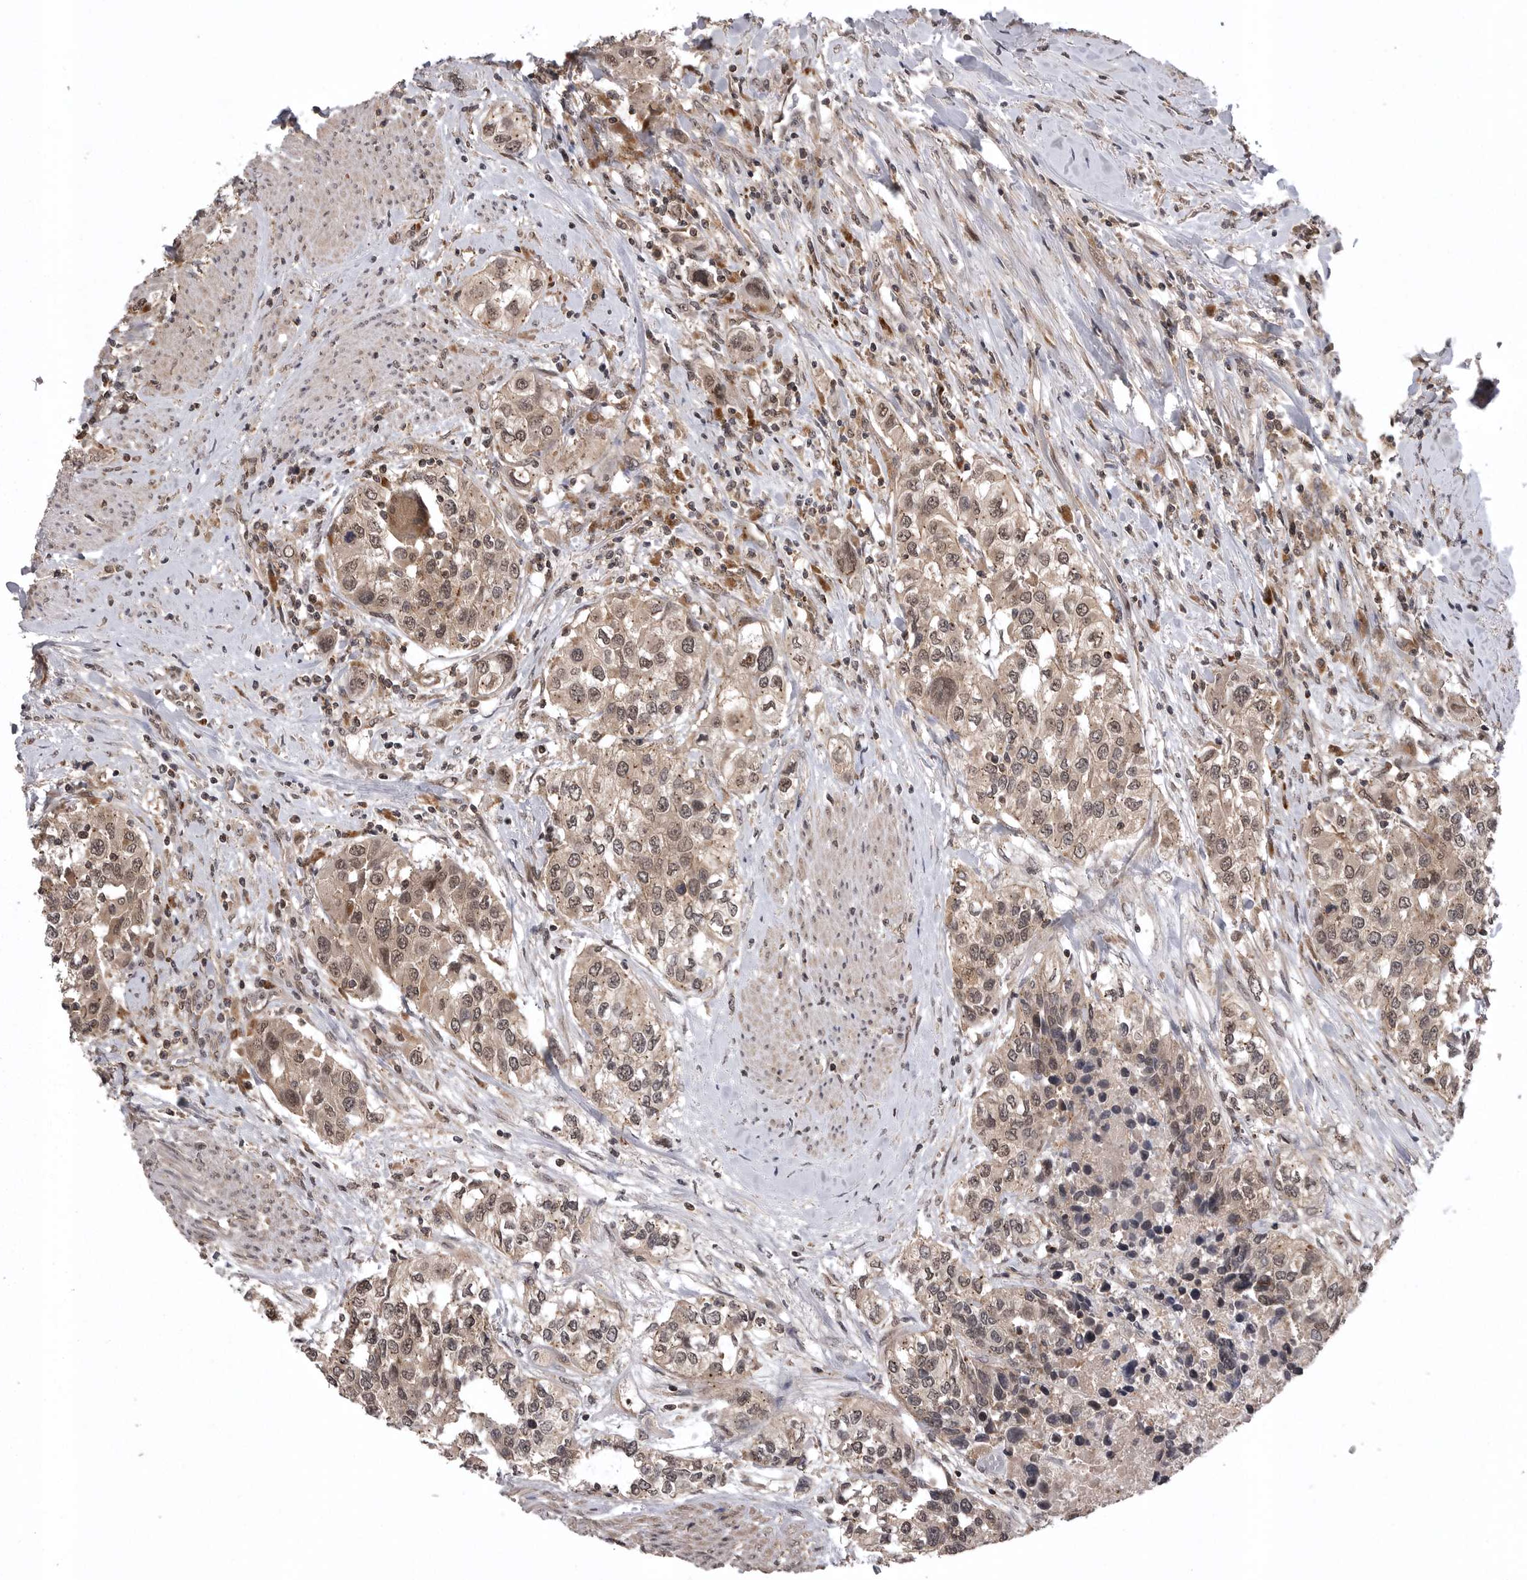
{"staining": {"intensity": "weak", "quantity": ">75%", "location": "cytoplasmic/membranous,nuclear"}, "tissue": "urothelial cancer", "cell_type": "Tumor cells", "image_type": "cancer", "snomed": [{"axis": "morphology", "description": "Urothelial carcinoma, High grade"}, {"axis": "topography", "description": "Urinary bladder"}], "caption": "IHC staining of high-grade urothelial carcinoma, which shows low levels of weak cytoplasmic/membranous and nuclear positivity in about >75% of tumor cells indicating weak cytoplasmic/membranous and nuclear protein expression. The staining was performed using DAB (3,3'-diaminobenzidine) (brown) for protein detection and nuclei were counterstained in hematoxylin (blue).", "gene": "AOAH", "patient": {"sex": "female", "age": 80}}